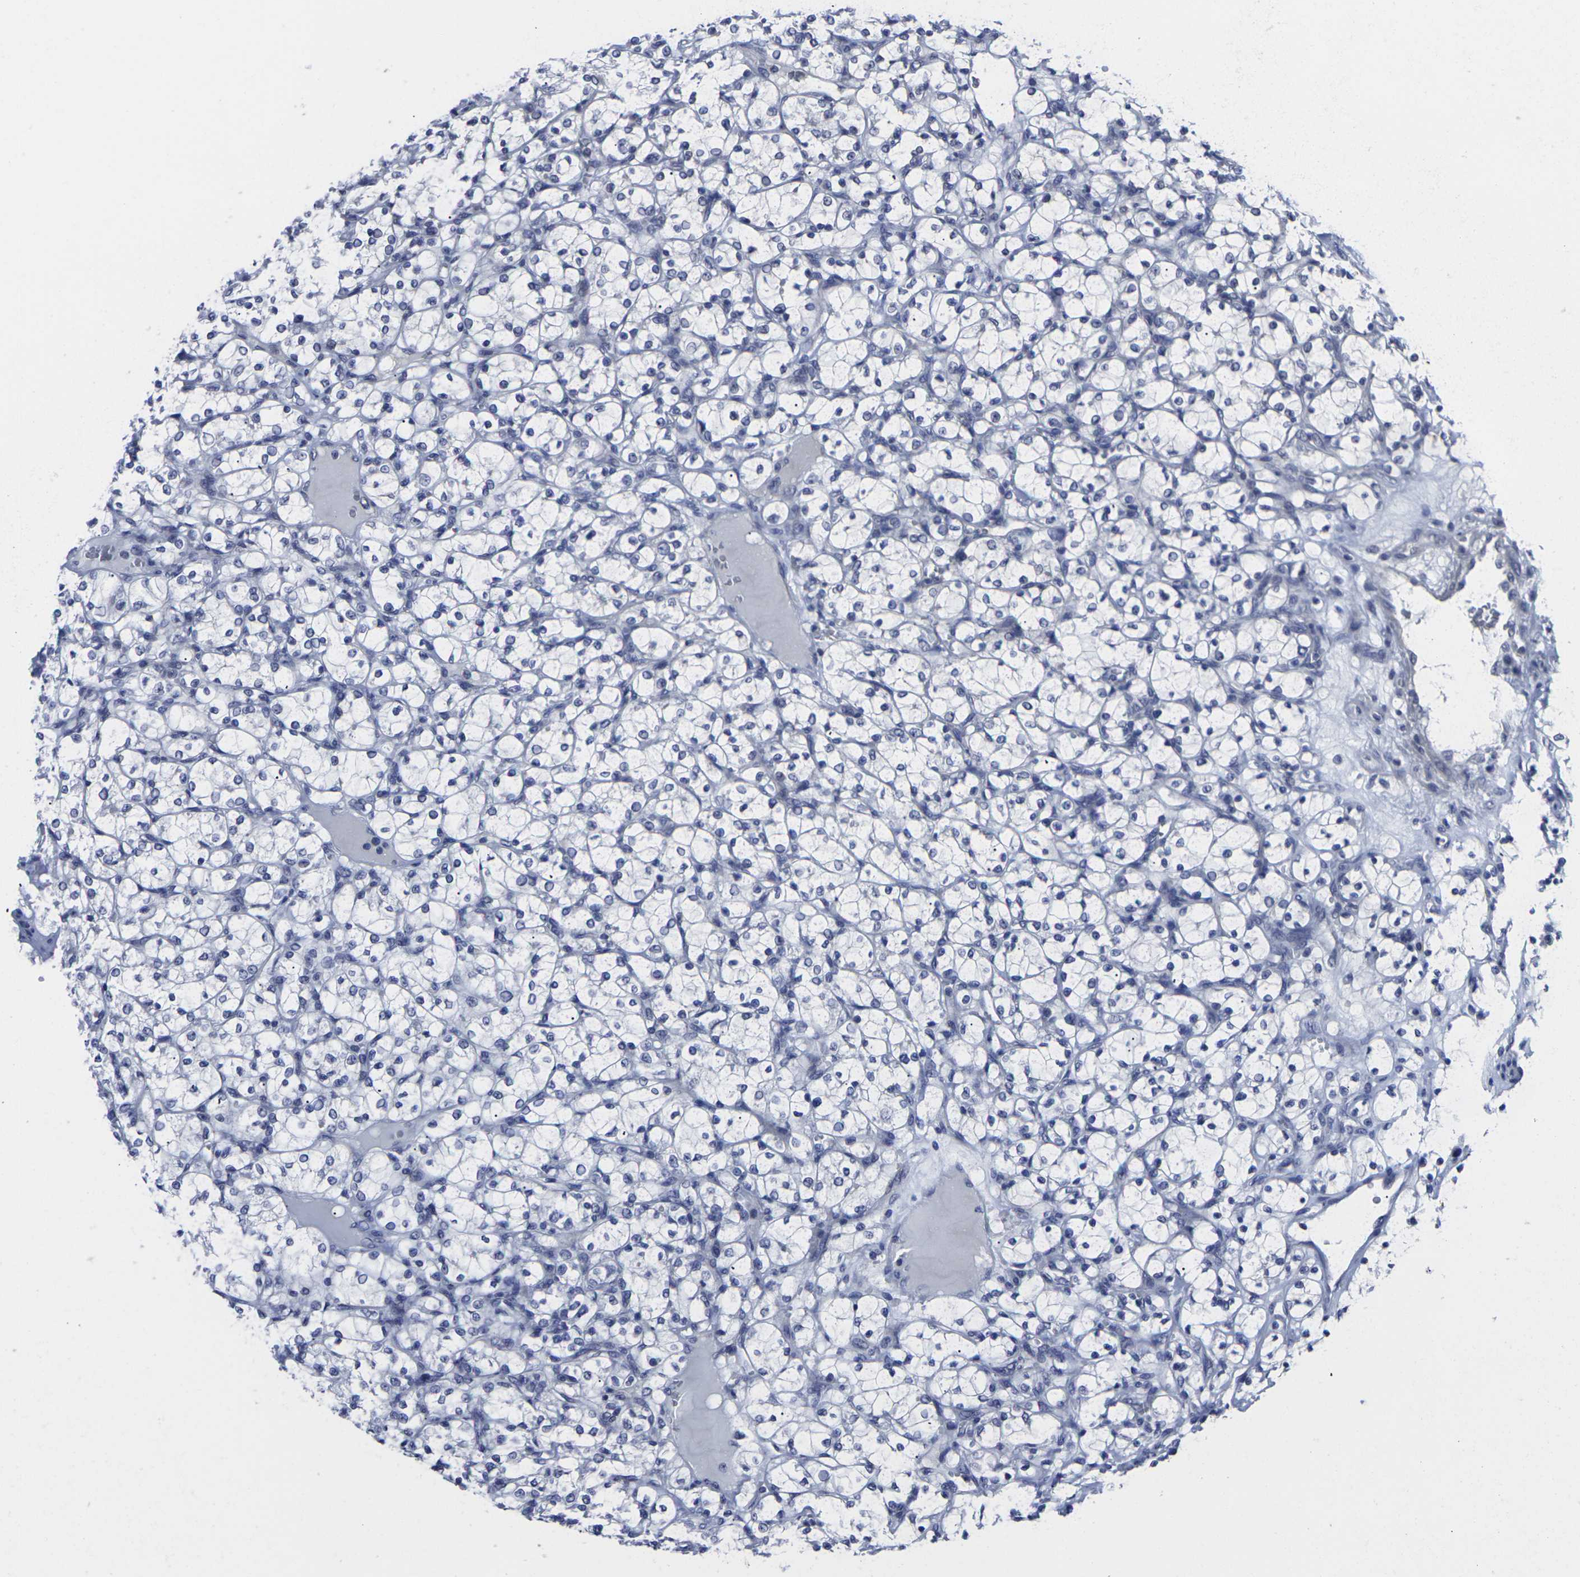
{"staining": {"intensity": "negative", "quantity": "none", "location": "none"}, "tissue": "renal cancer", "cell_type": "Tumor cells", "image_type": "cancer", "snomed": [{"axis": "morphology", "description": "Adenocarcinoma, NOS"}, {"axis": "topography", "description": "Kidney"}], "caption": "Histopathology image shows no protein staining in tumor cells of renal cancer tissue.", "gene": "MSANTD4", "patient": {"sex": "female", "age": 69}}